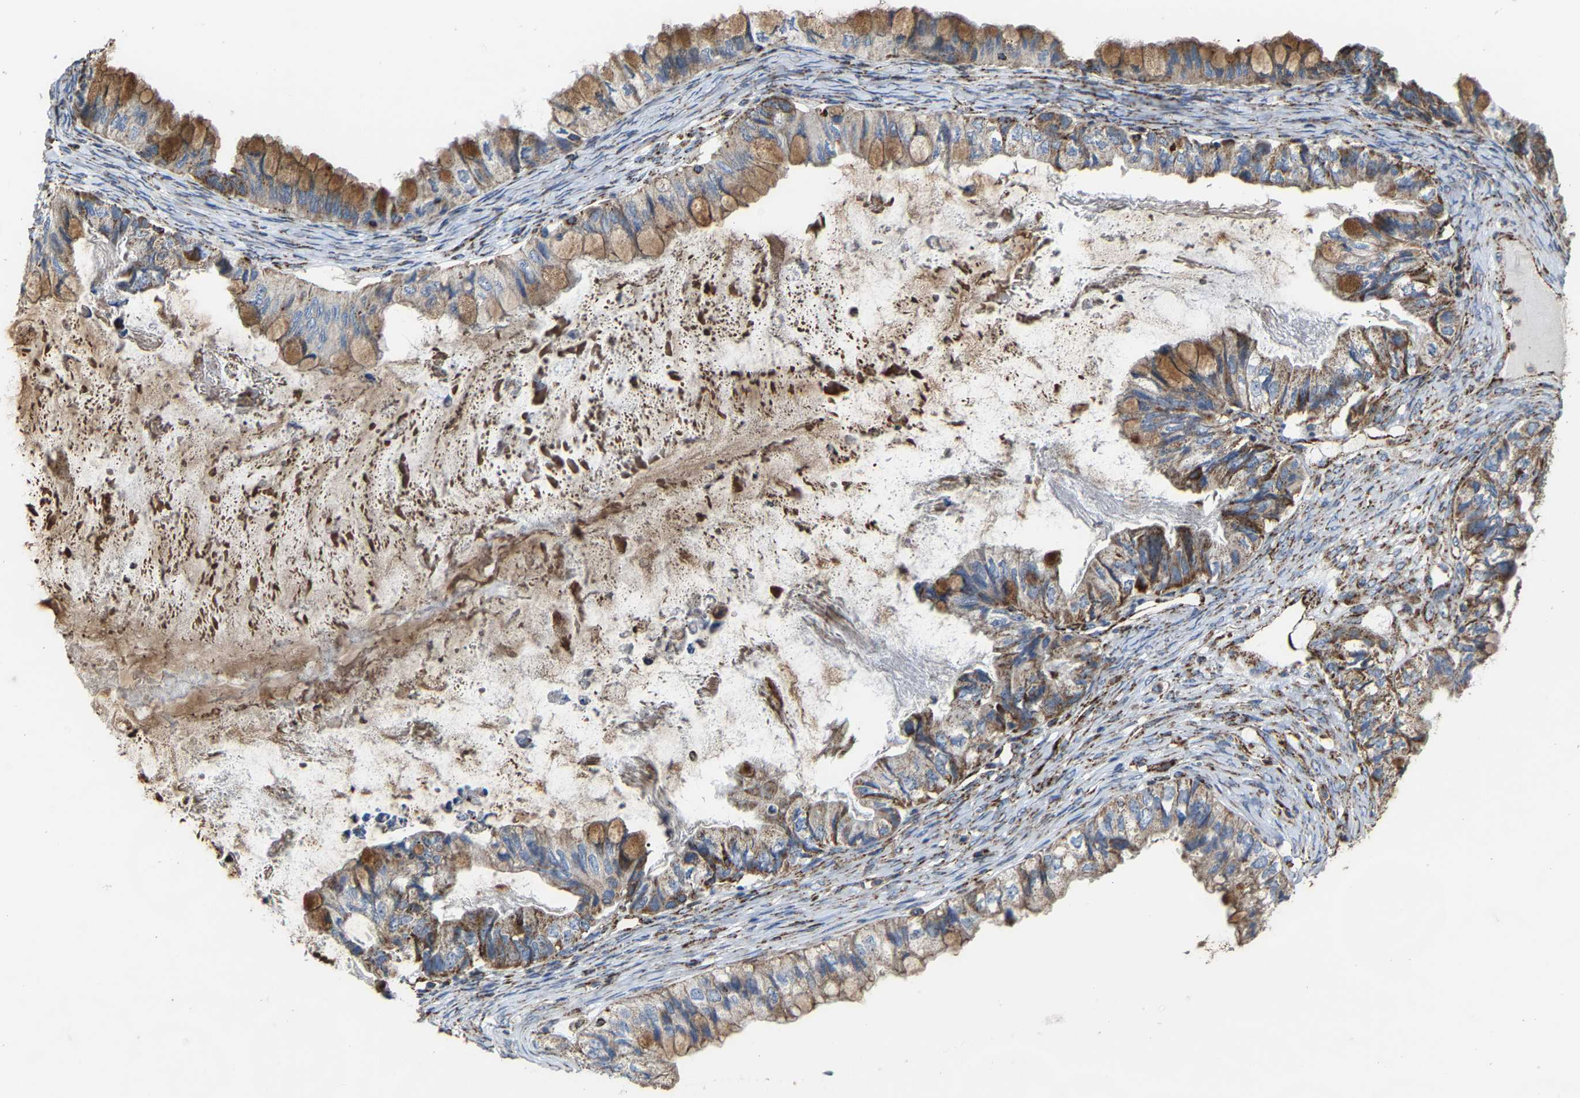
{"staining": {"intensity": "moderate", "quantity": ">75%", "location": "cytoplasmic/membranous"}, "tissue": "ovarian cancer", "cell_type": "Tumor cells", "image_type": "cancer", "snomed": [{"axis": "morphology", "description": "Cystadenocarcinoma, mucinous, NOS"}, {"axis": "topography", "description": "Ovary"}], "caption": "Ovarian cancer was stained to show a protein in brown. There is medium levels of moderate cytoplasmic/membranous staining in approximately >75% of tumor cells.", "gene": "NDUFV3", "patient": {"sex": "female", "age": 80}}